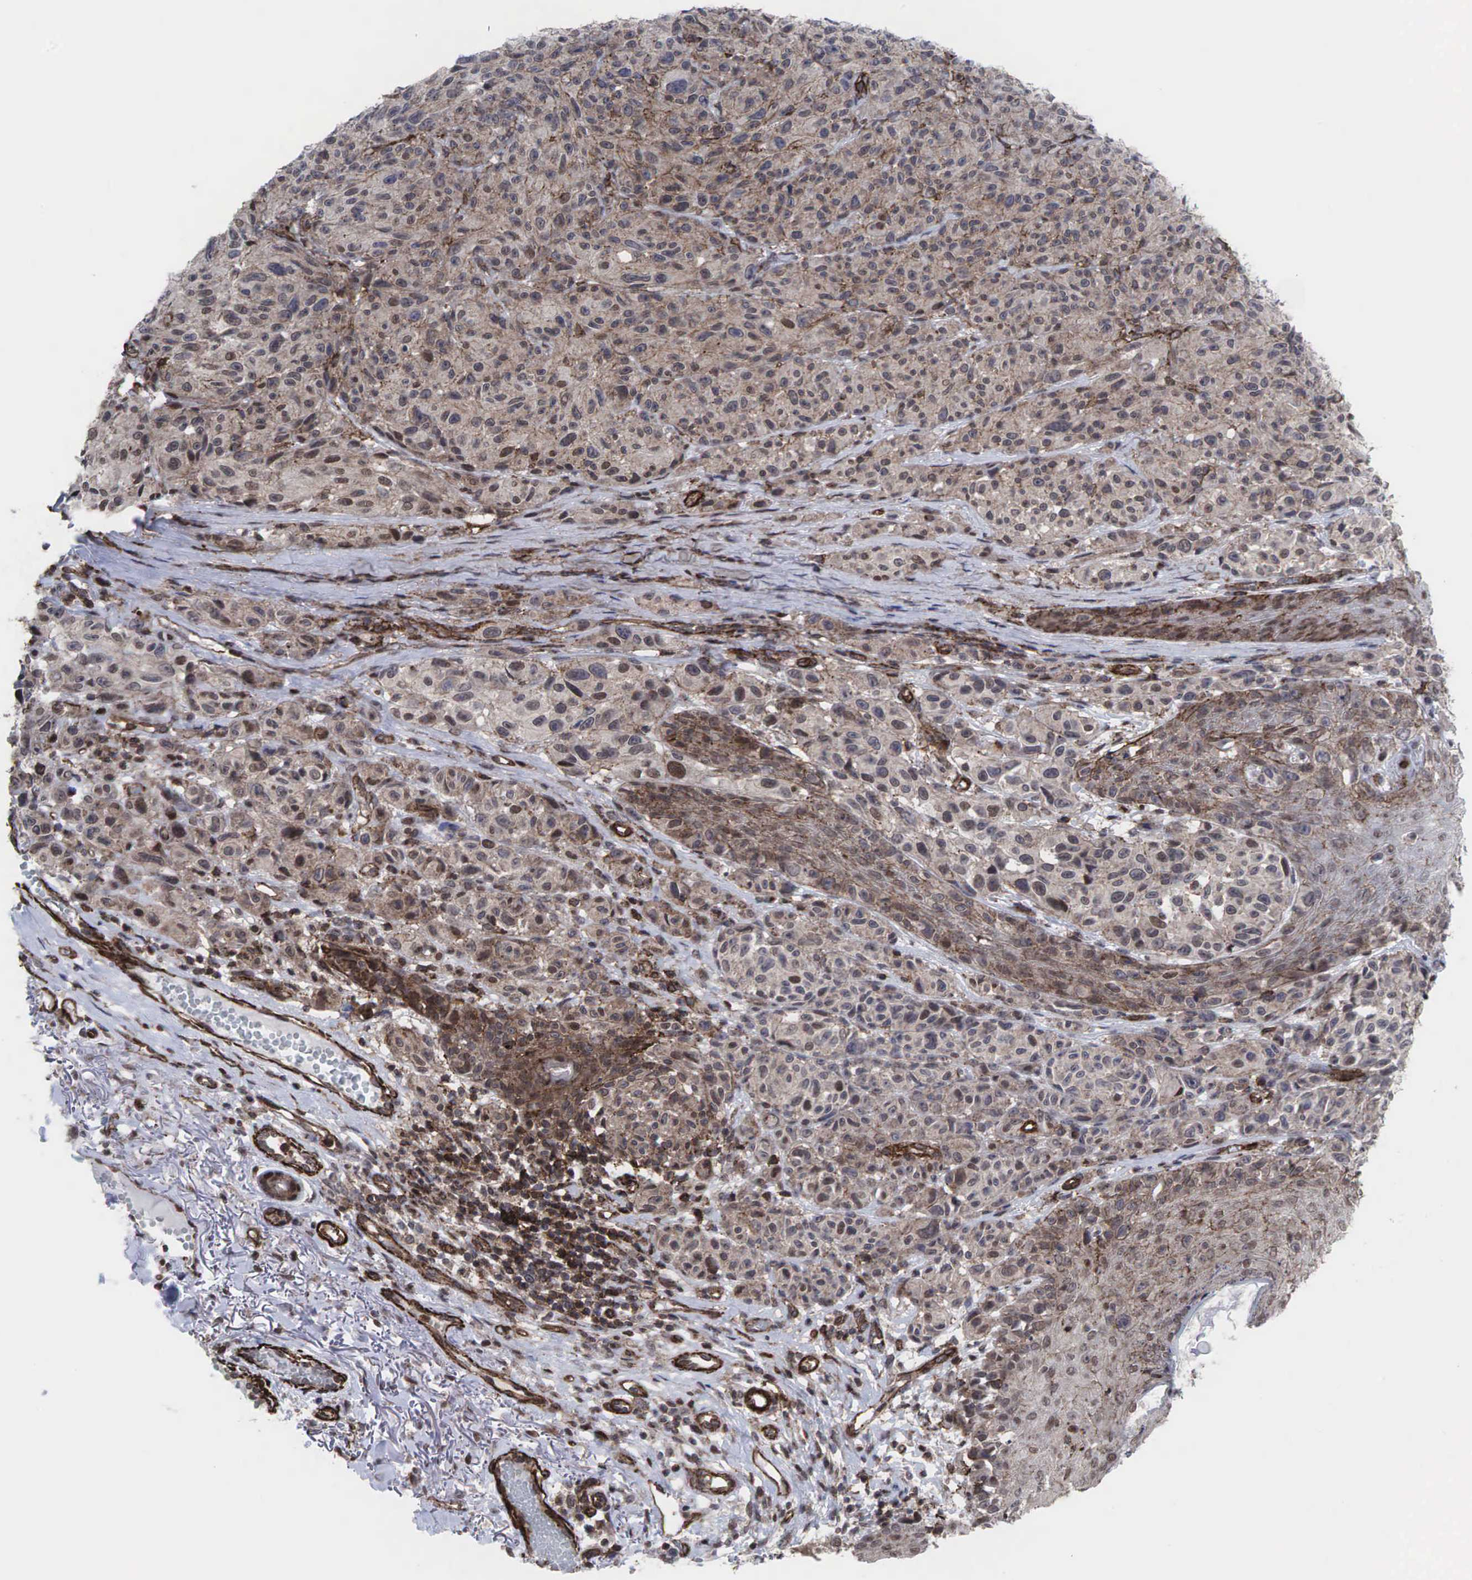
{"staining": {"intensity": "weak", "quantity": ">75%", "location": "cytoplasmic/membranous"}, "tissue": "melanoma", "cell_type": "Tumor cells", "image_type": "cancer", "snomed": [{"axis": "morphology", "description": "Malignant melanoma, NOS"}, {"axis": "topography", "description": "Skin"}], "caption": "This is an image of IHC staining of malignant melanoma, which shows weak expression in the cytoplasmic/membranous of tumor cells.", "gene": "GPRASP1", "patient": {"sex": "male", "age": 70}}